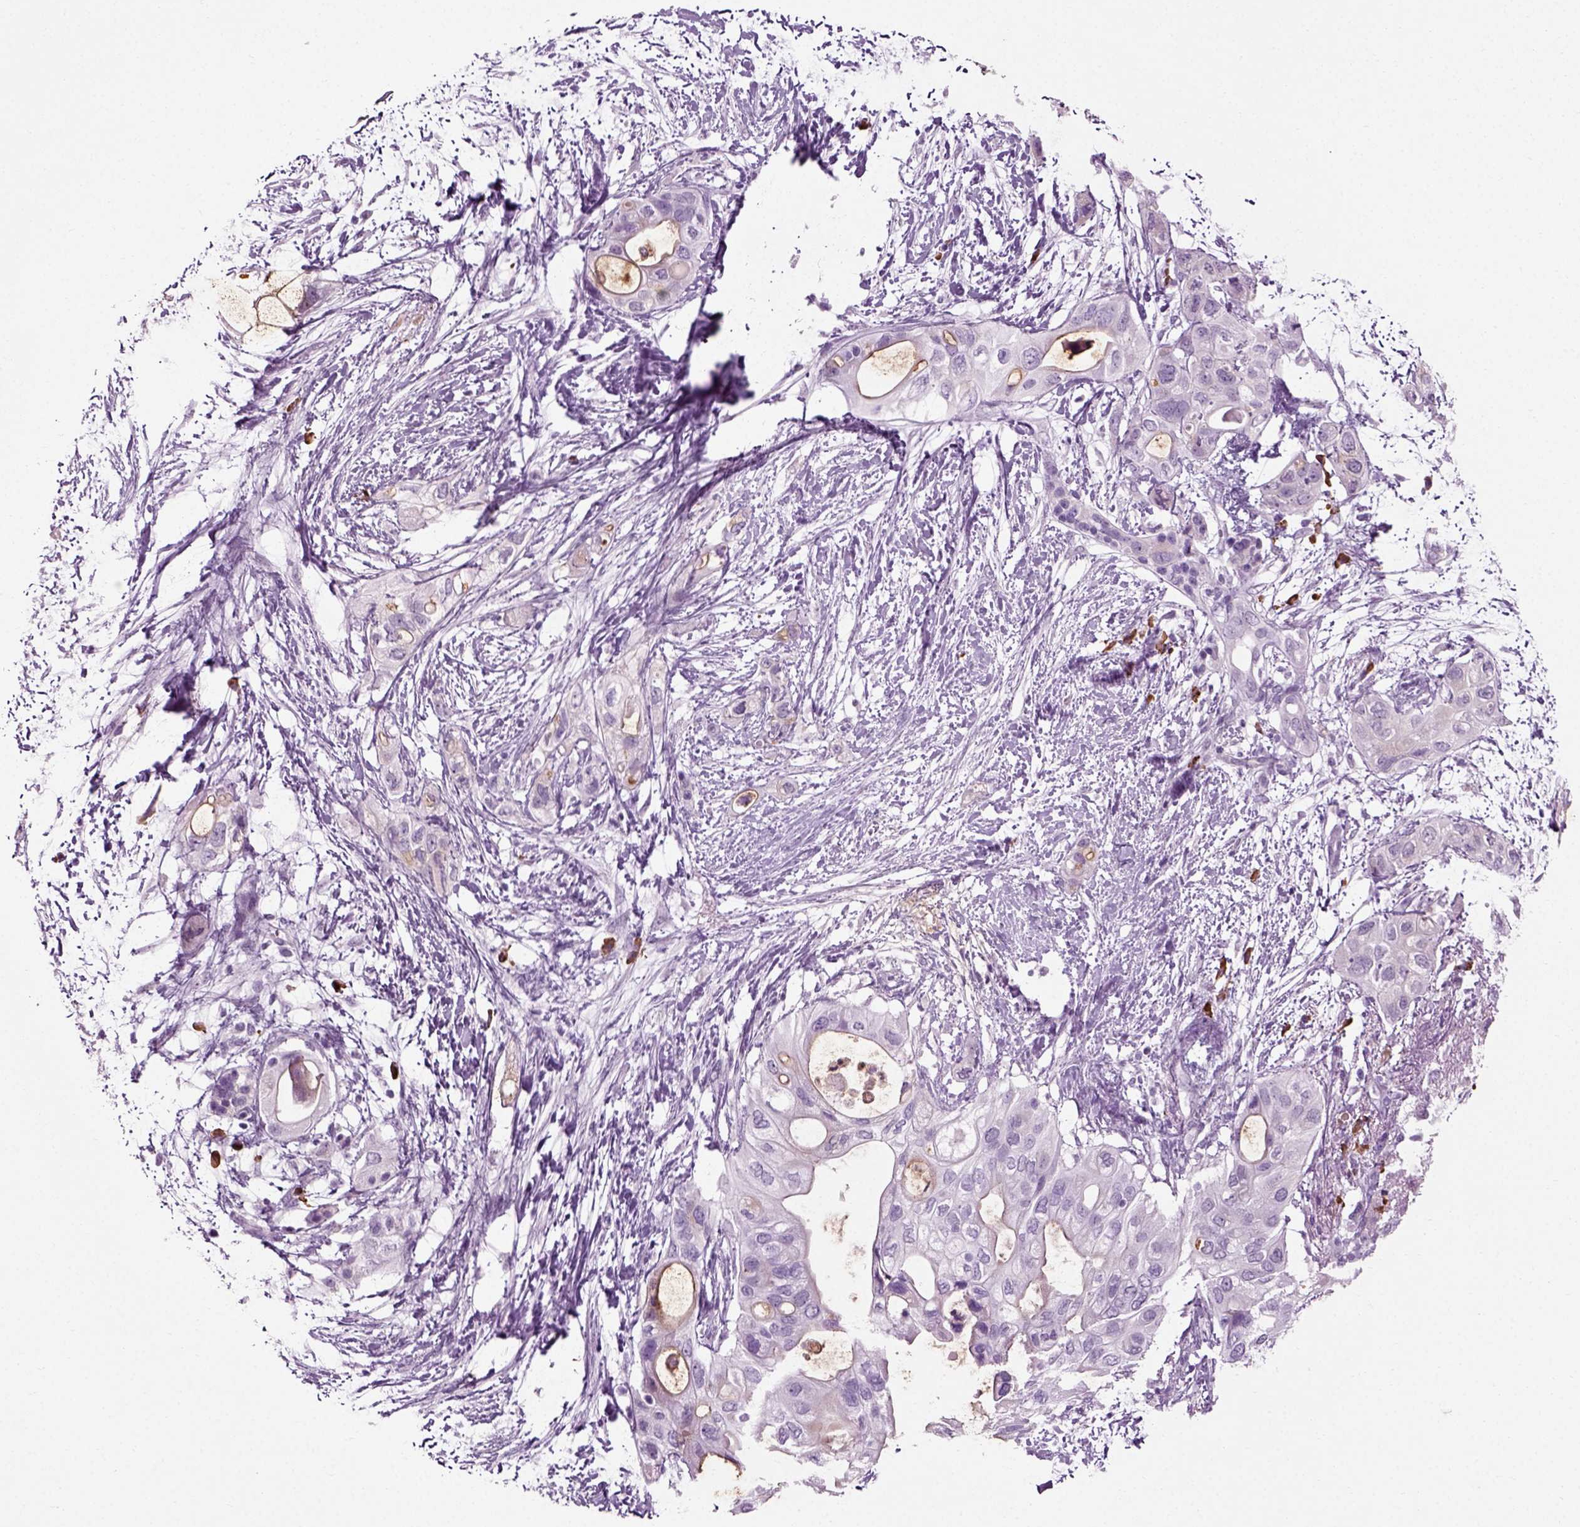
{"staining": {"intensity": "weak", "quantity": "<25%", "location": "cytoplasmic/membranous"}, "tissue": "pancreatic cancer", "cell_type": "Tumor cells", "image_type": "cancer", "snomed": [{"axis": "morphology", "description": "Adenocarcinoma, NOS"}, {"axis": "topography", "description": "Pancreas"}], "caption": "IHC histopathology image of pancreatic adenocarcinoma stained for a protein (brown), which demonstrates no positivity in tumor cells. (Immunohistochemistry, brightfield microscopy, high magnification).", "gene": "SLC26A8", "patient": {"sex": "female", "age": 72}}